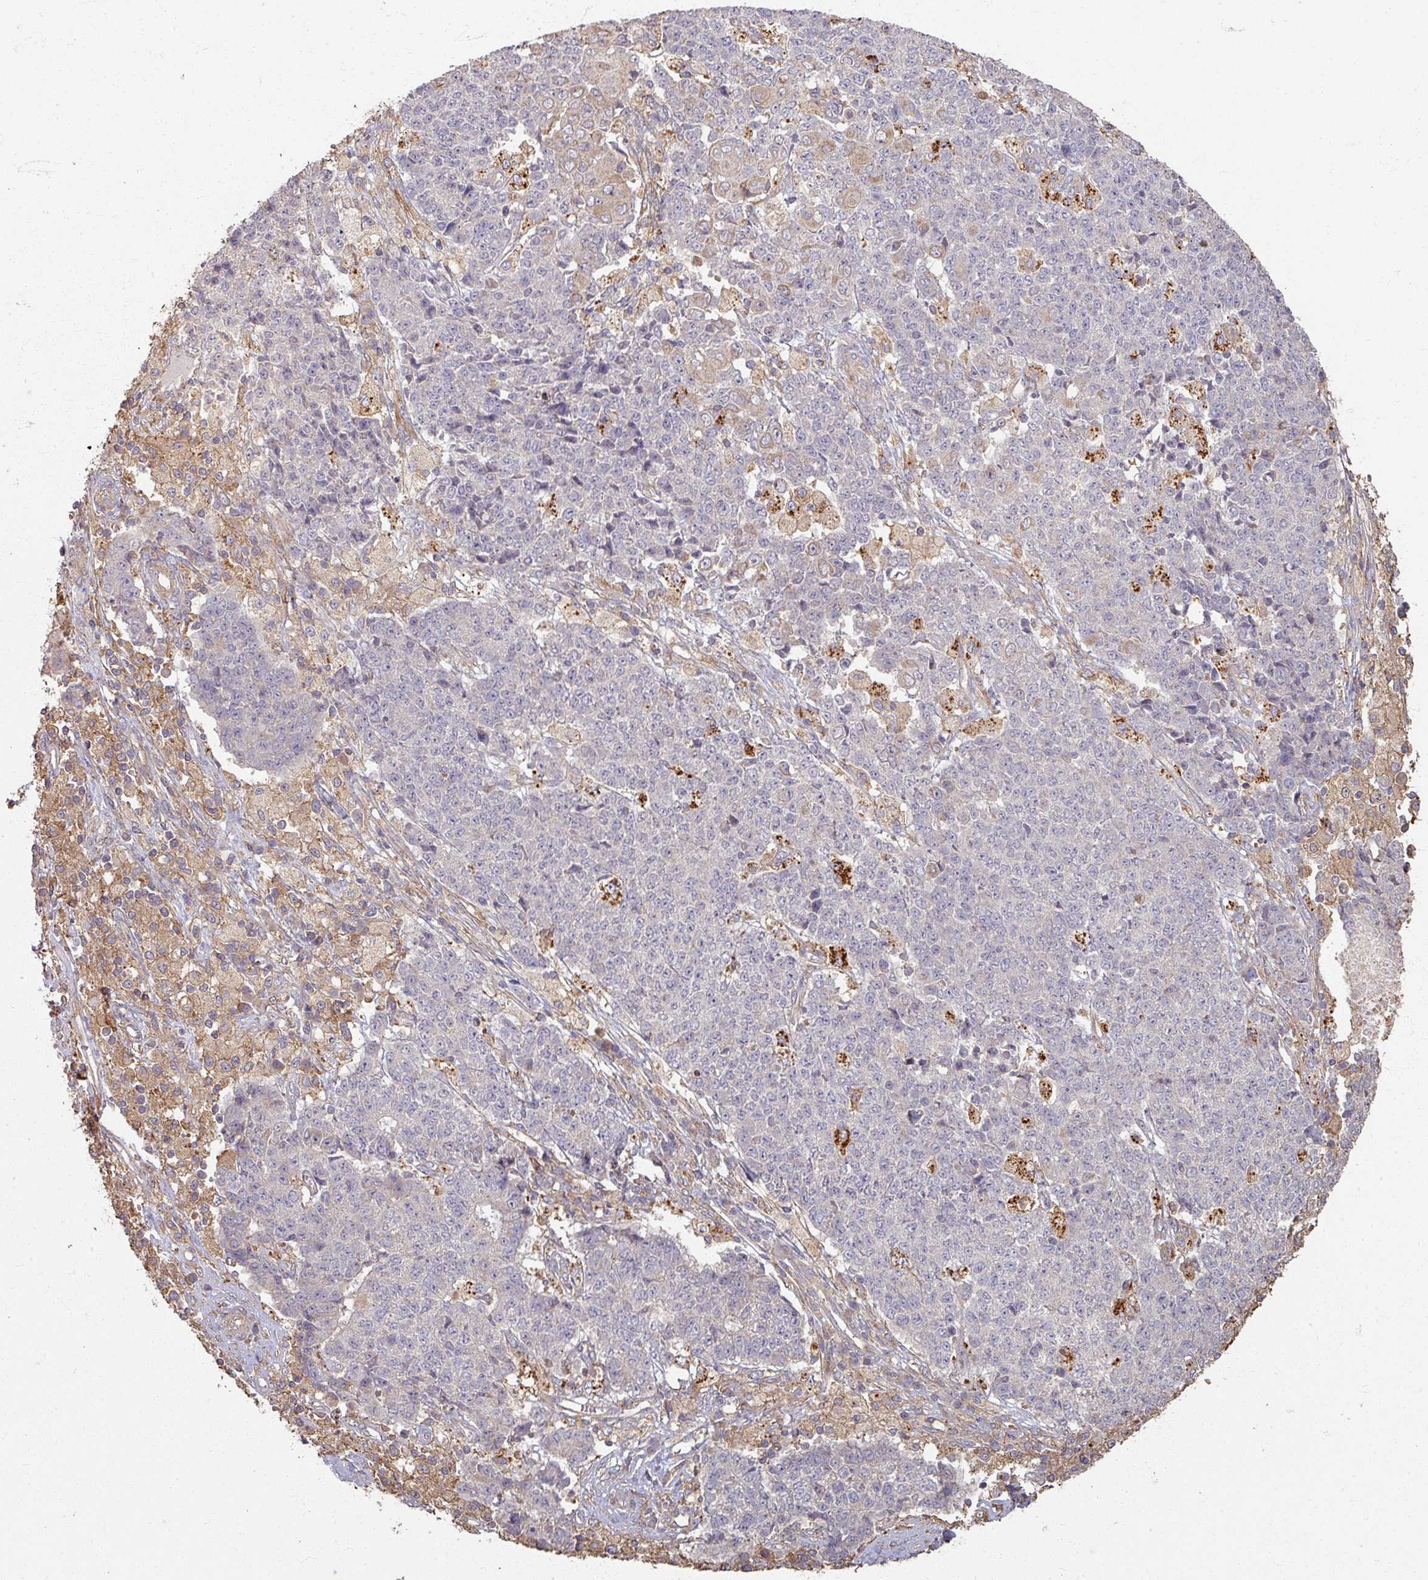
{"staining": {"intensity": "negative", "quantity": "none", "location": "none"}, "tissue": "ovarian cancer", "cell_type": "Tumor cells", "image_type": "cancer", "snomed": [{"axis": "morphology", "description": "Carcinoma, endometroid"}, {"axis": "topography", "description": "Ovary"}], "caption": "This is an immunohistochemistry image of ovarian cancer. There is no staining in tumor cells.", "gene": "CCDC68", "patient": {"sex": "female", "age": 42}}